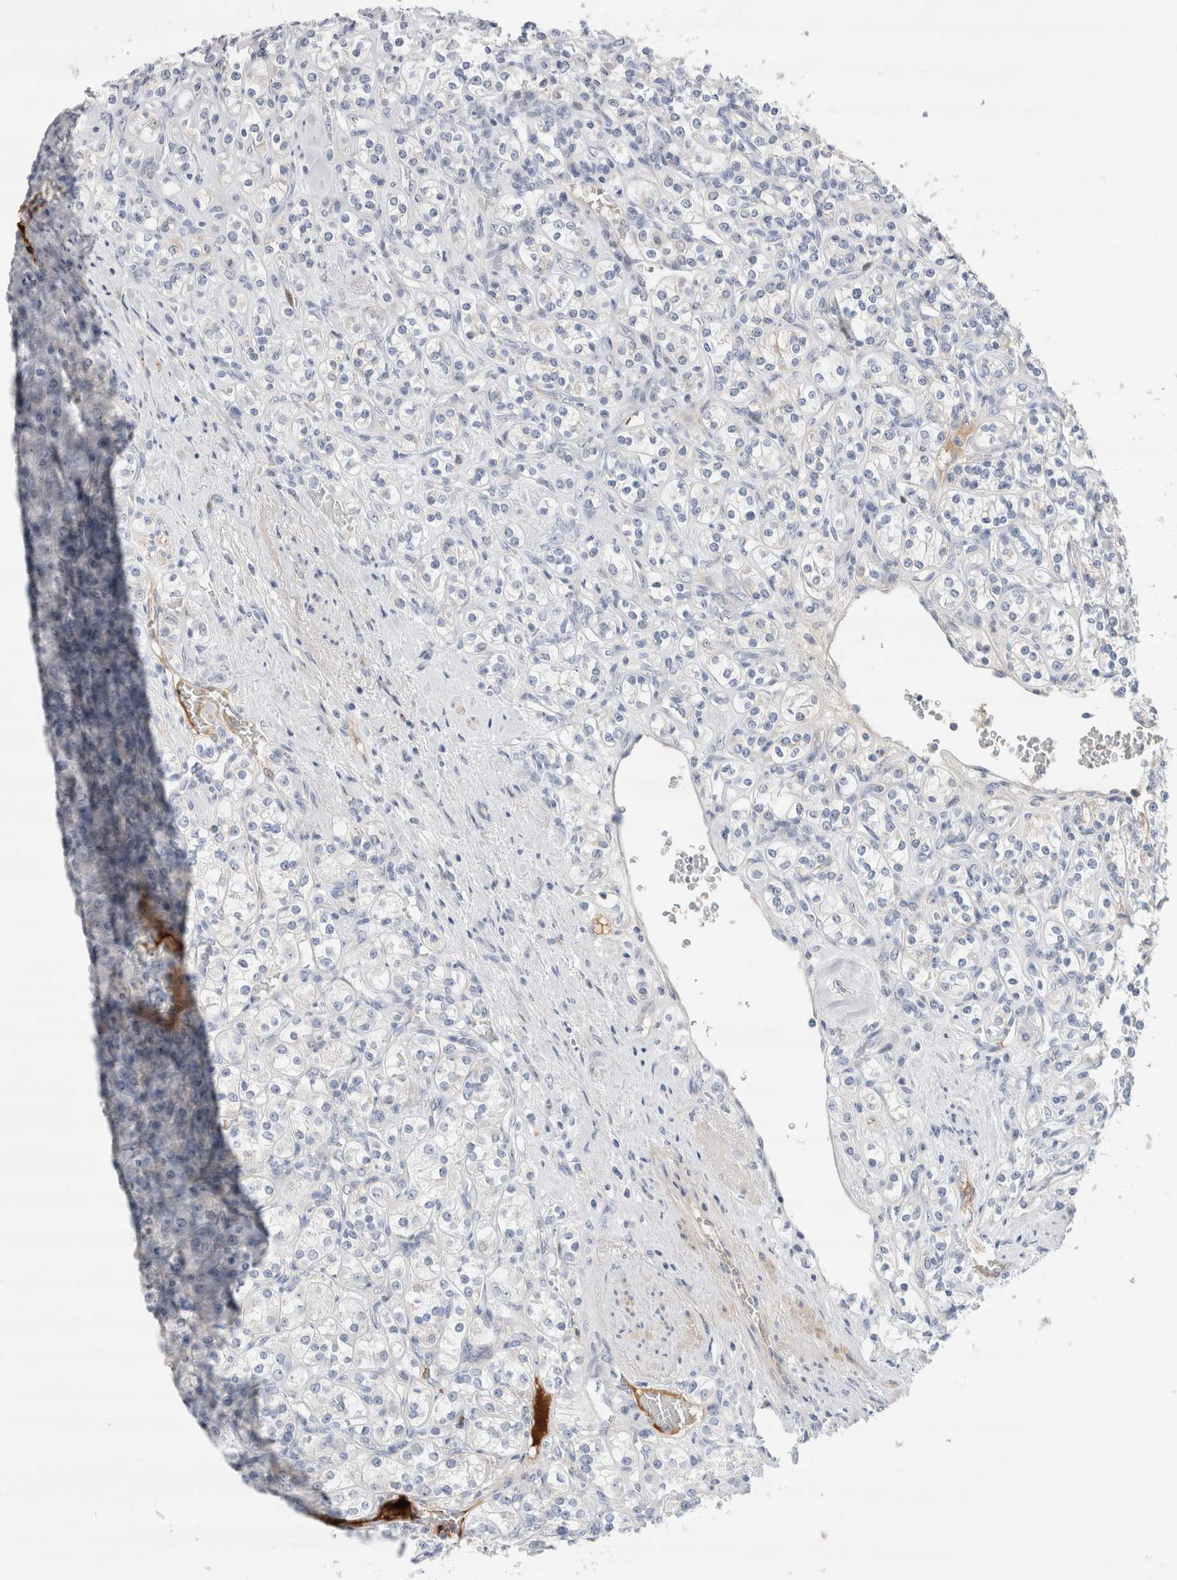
{"staining": {"intensity": "negative", "quantity": "none", "location": "none"}, "tissue": "renal cancer", "cell_type": "Tumor cells", "image_type": "cancer", "snomed": [{"axis": "morphology", "description": "Adenocarcinoma, NOS"}, {"axis": "topography", "description": "Kidney"}], "caption": "A histopathology image of human renal cancer (adenocarcinoma) is negative for staining in tumor cells.", "gene": "ECHDC2", "patient": {"sex": "male", "age": 77}}